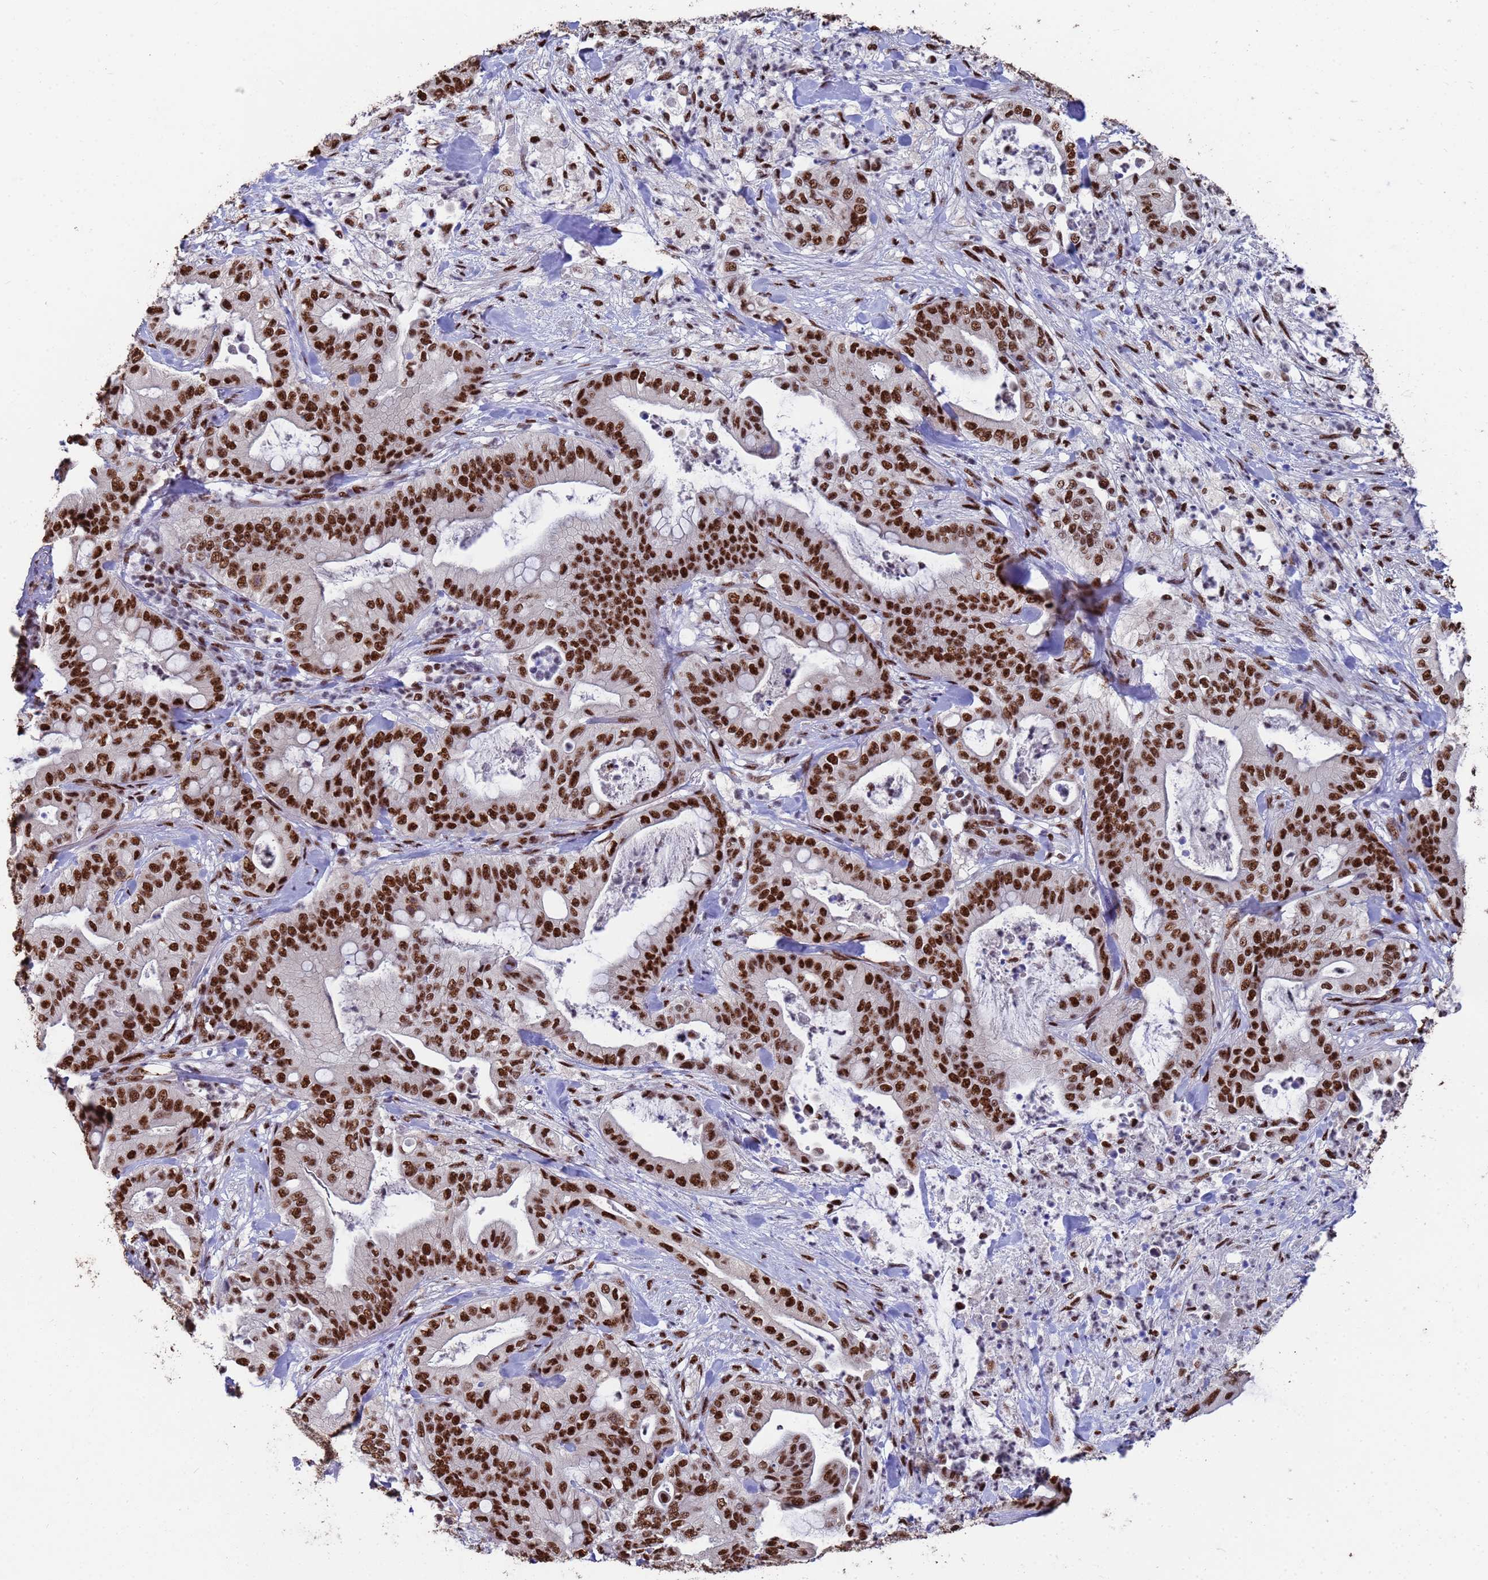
{"staining": {"intensity": "strong", "quantity": ">75%", "location": "nuclear"}, "tissue": "pancreatic cancer", "cell_type": "Tumor cells", "image_type": "cancer", "snomed": [{"axis": "morphology", "description": "Adenocarcinoma, NOS"}, {"axis": "topography", "description": "Pancreas"}], "caption": "This micrograph shows immunohistochemistry (IHC) staining of human pancreatic adenocarcinoma, with high strong nuclear staining in approximately >75% of tumor cells.", "gene": "SF3B2", "patient": {"sex": "male", "age": 71}}